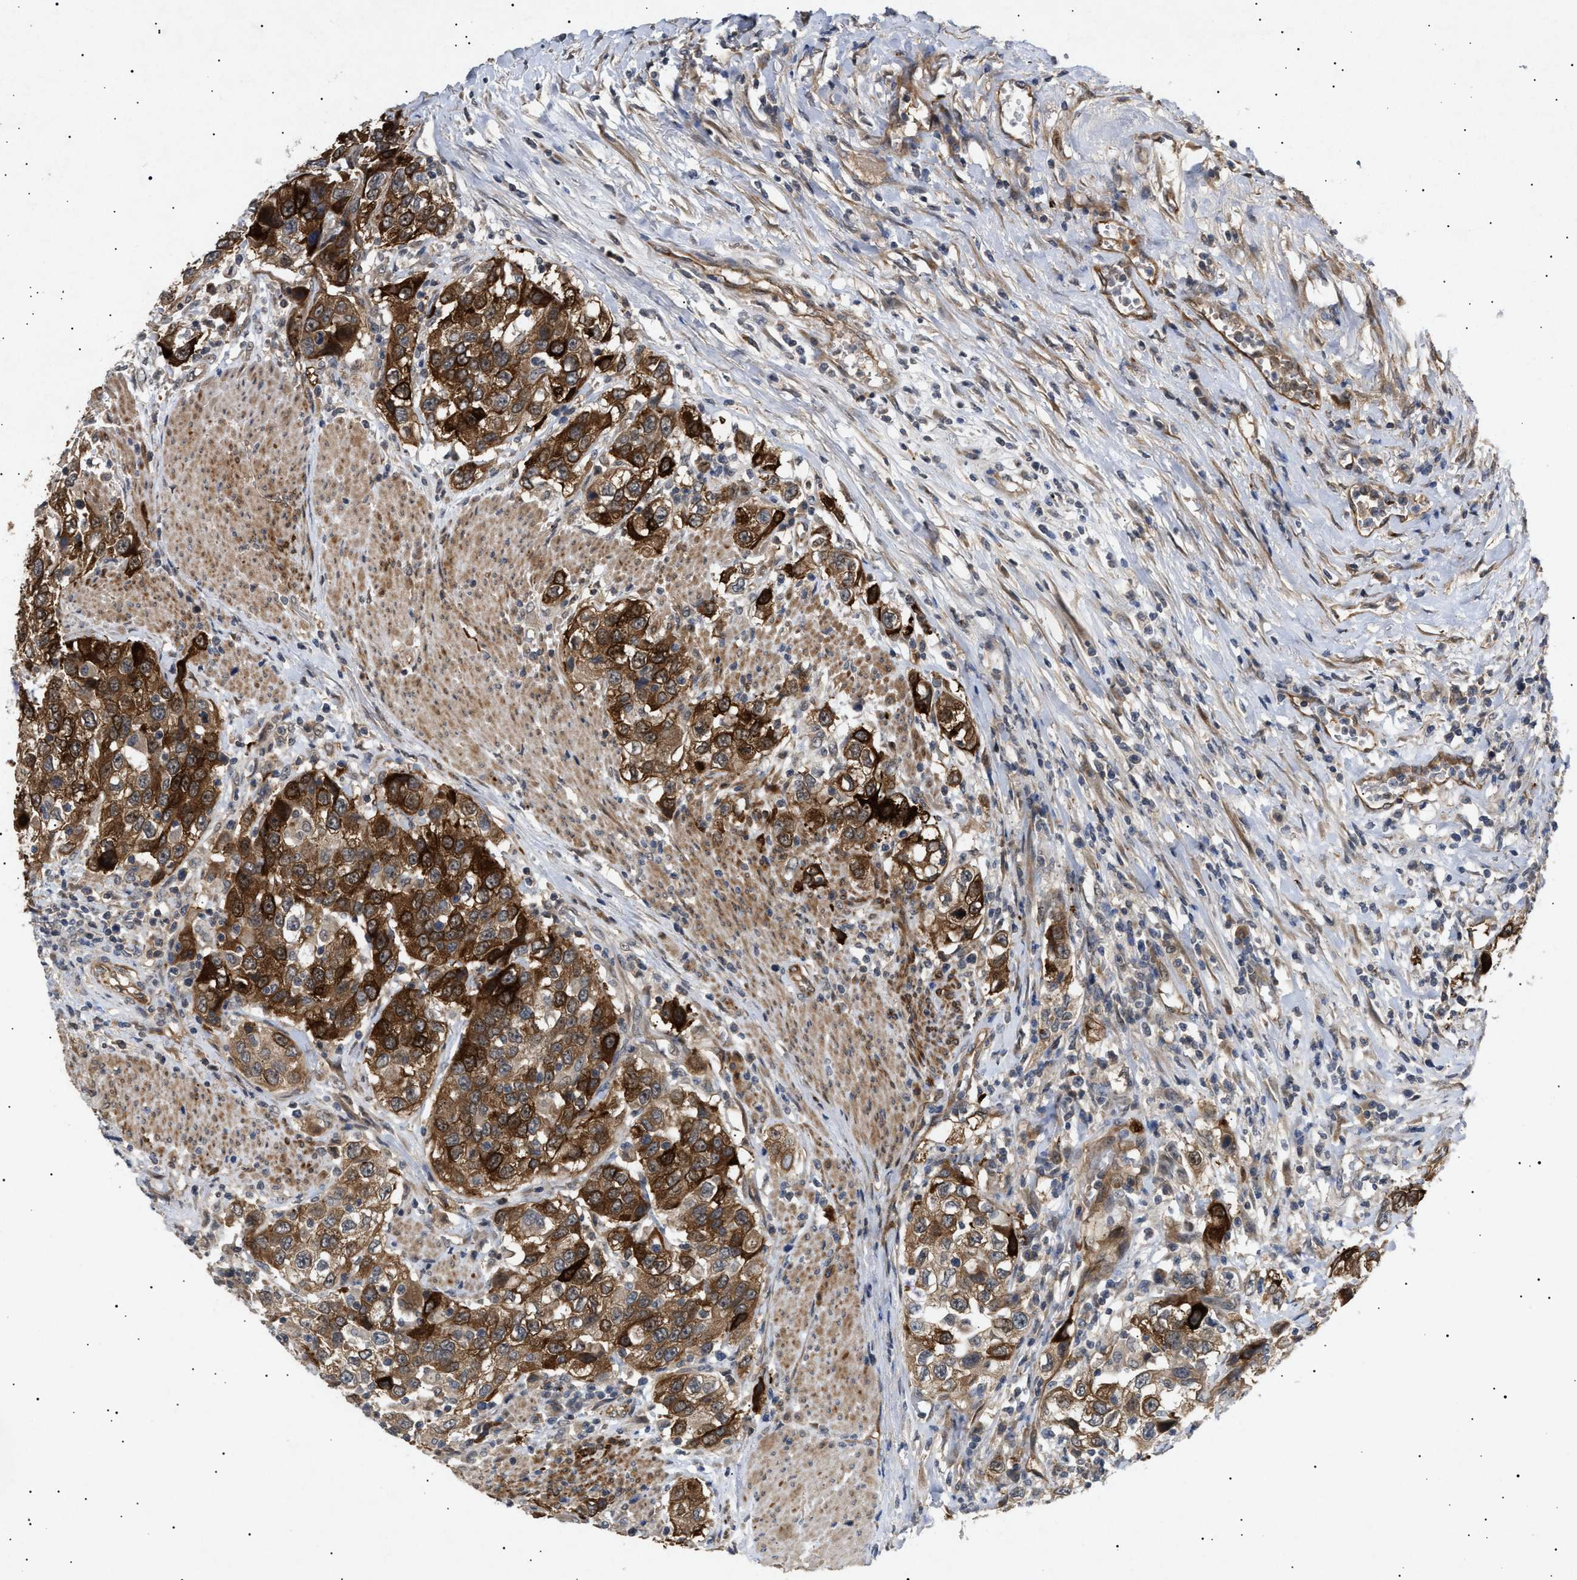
{"staining": {"intensity": "strong", "quantity": ">75%", "location": "cytoplasmic/membranous"}, "tissue": "urothelial cancer", "cell_type": "Tumor cells", "image_type": "cancer", "snomed": [{"axis": "morphology", "description": "Urothelial carcinoma, High grade"}, {"axis": "topography", "description": "Urinary bladder"}], "caption": "This histopathology image displays immunohistochemistry (IHC) staining of urothelial cancer, with high strong cytoplasmic/membranous staining in about >75% of tumor cells.", "gene": "SIRT5", "patient": {"sex": "female", "age": 80}}